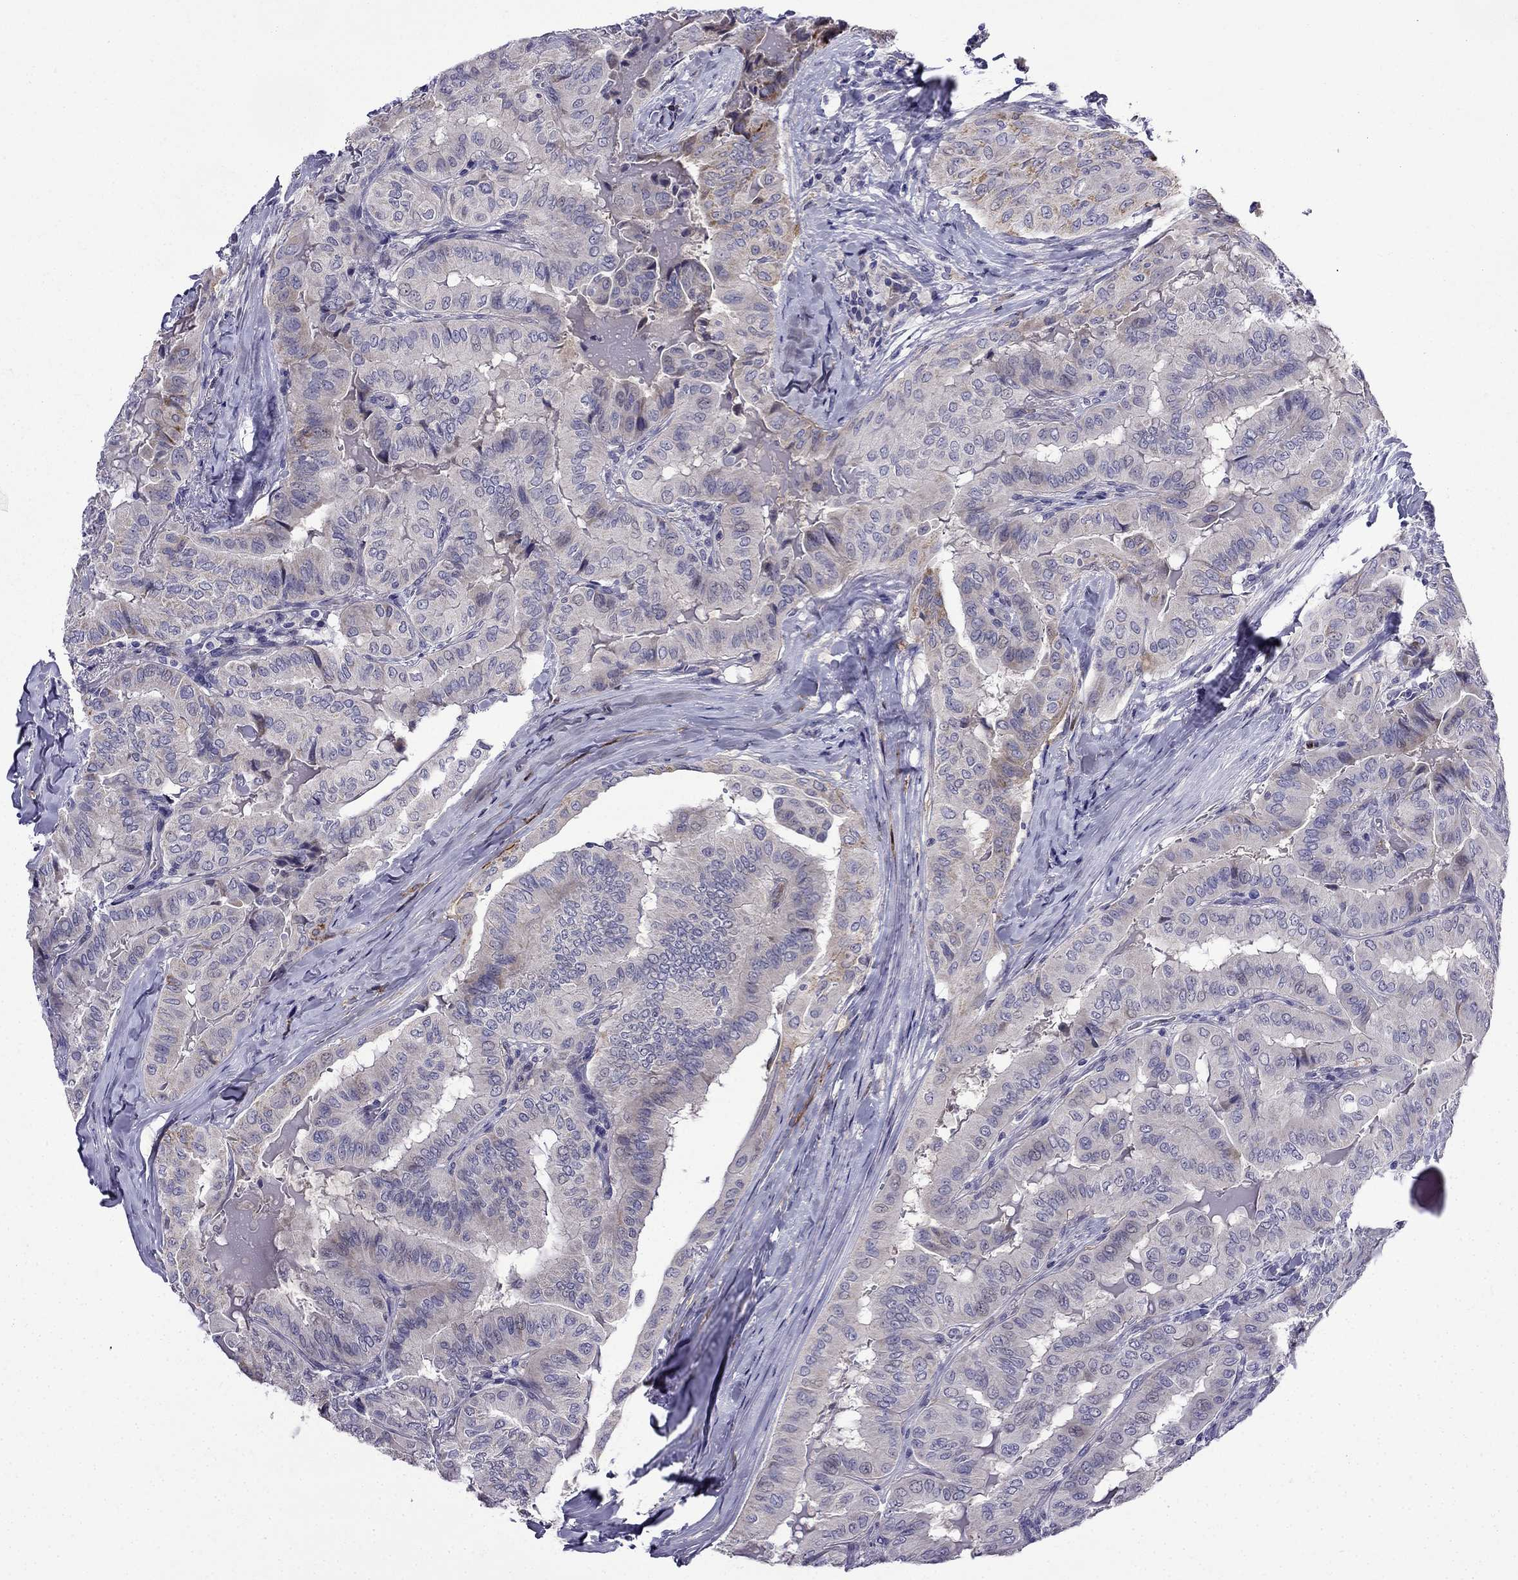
{"staining": {"intensity": "moderate", "quantity": "<25%", "location": "cytoplasmic/membranous"}, "tissue": "thyroid cancer", "cell_type": "Tumor cells", "image_type": "cancer", "snomed": [{"axis": "morphology", "description": "Papillary adenocarcinoma, NOS"}, {"axis": "topography", "description": "Thyroid gland"}], "caption": "Immunohistochemical staining of human thyroid cancer displays low levels of moderate cytoplasmic/membranous protein positivity in about <25% of tumor cells.", "gene": "PI16", "patient": {"sex": "female", "age": 68}}